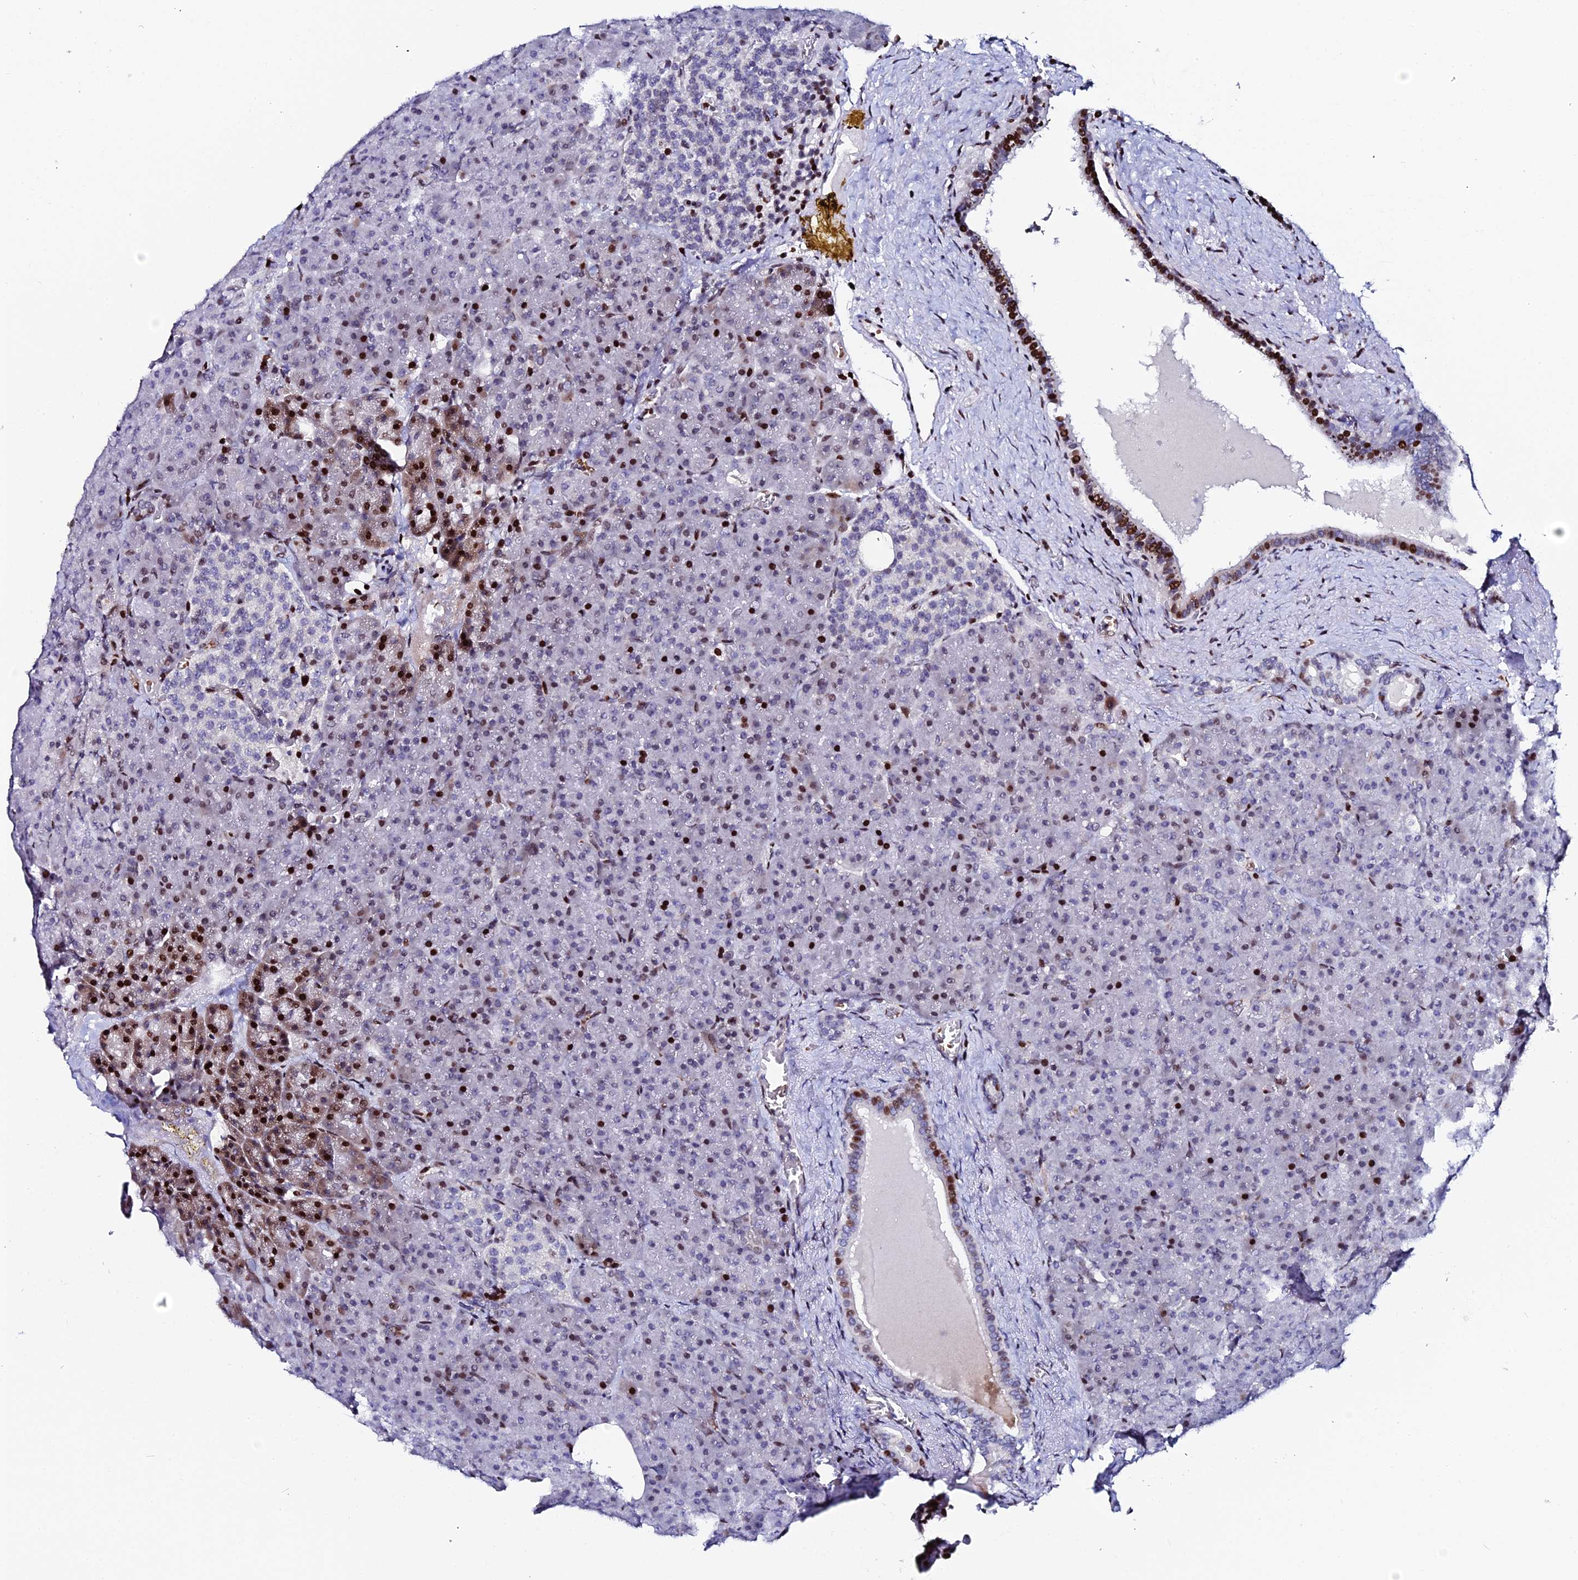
{"staining": {"intensity": "strong", "quantity": "<25%", "location": "nuclear"}, "tissue": "pancreas", "cell_type": "Exocrine glandular cells", "image_type": "normal", "snomed": [{"axis": "morphology", "description": "Normal tissue, NOS"}, {"axis": "topography", "description": "Pancreas"}], "caption": "Brown immunohistochemical staining in normal human pancreas shows strong nuclear staining in about <25% of exocrine glandular cells. The protein of interest is stained brown, and the nuclei are stained in blue (DAB IHC with brightfield microscopy, high magnification).", "gene": "MYNN", "patient": {"sex": "female", "age": 74}}